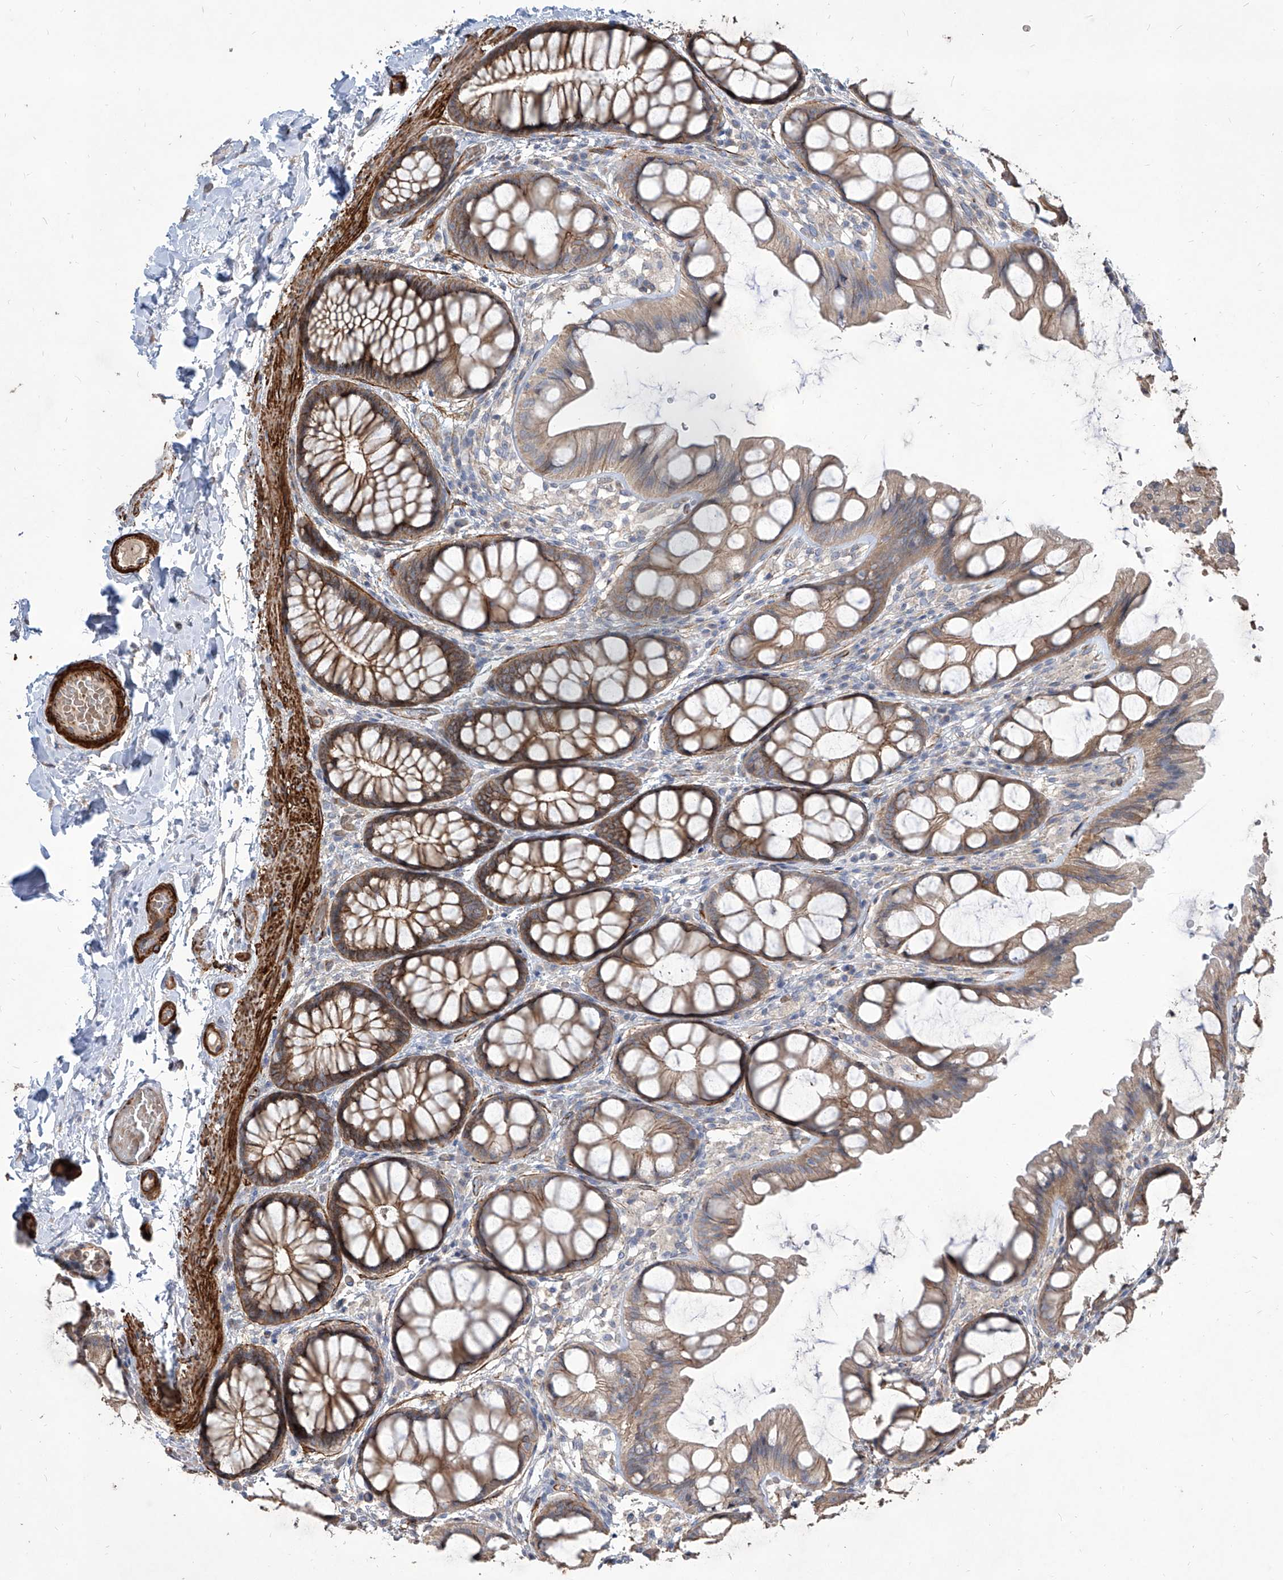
{"staining": {"intensity": "strong", "quantity": ">75%", "location": "cytoplasmic/membranous"}, "tissue": "colon", "cell_type": "Endothelial cells", "image_type": "normal", "snomed": [{"axis": "morphology", "description": "Normal tissue, NOS"}, {"axis": "topography", "description": "Colon"}], "caption": "A high amount of strong cytoplasmic/membranous expression is present in about >75% of endothelial cells in normal colon. (Brightfield microscopy of DAB IHC at high magnification).", "gene": "FAM83B", "patient": {"sex": "male", "age": 47}}